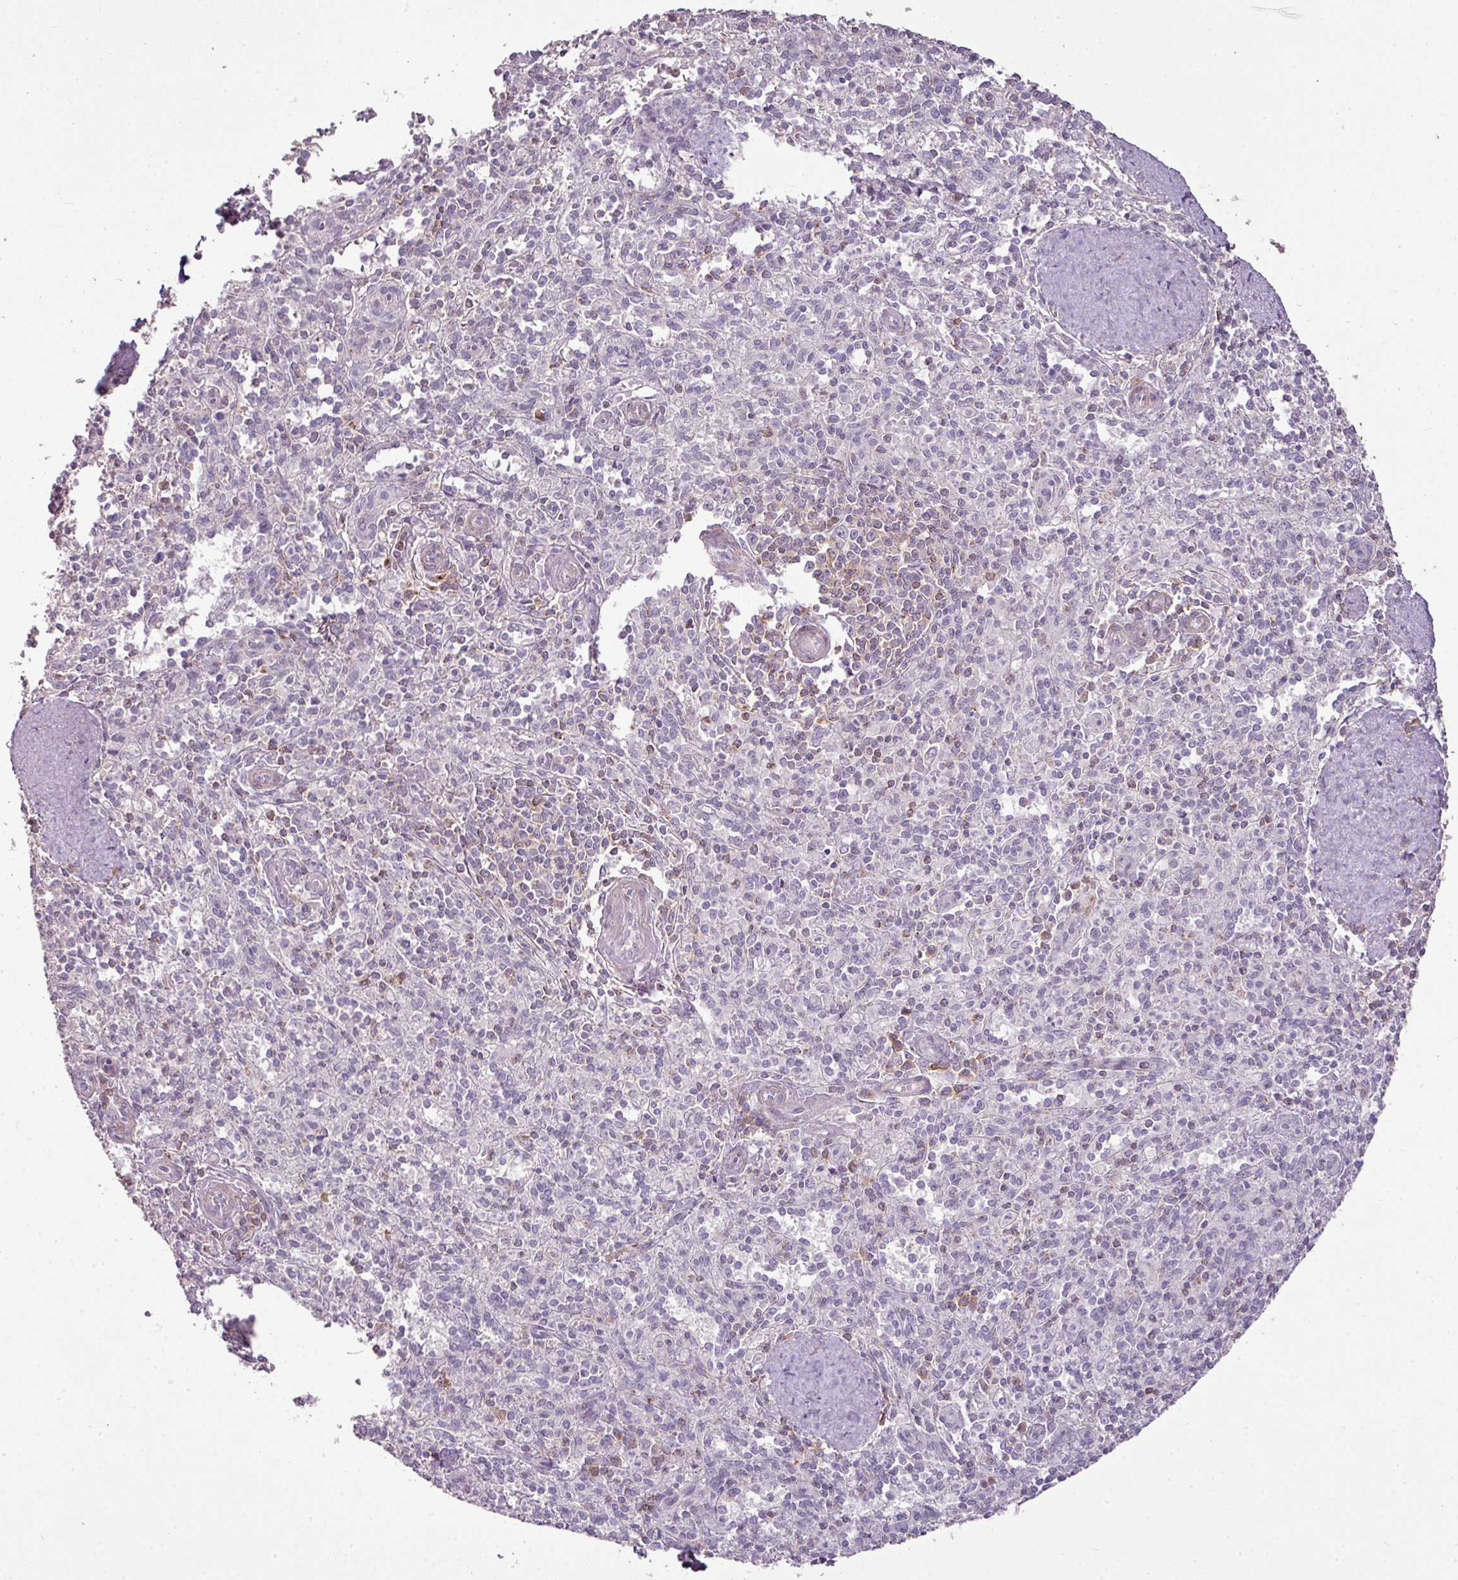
{"staining": {"intensity": "weak", "quantity": "25%-75%", "location": "cytoplasmic/membranous"}, "tissue": "spleen", "cell_type": "Cells in red pulp", "image_type": "normal", "snomed": [{"axis": "morphology", "description": "Normal tissue, NOS"}, {"axis": "topography", "description": "Spleen"}], "caption": "IHC micrograph of normal human spleen stained for a protein (brown), which exhibits low levels of weak cytoplasmic/membranous positivity in approximately 25%-75% of cells in red pulp.", "gene": "LY9", "patient": {"sex": "female", "age": 70}}